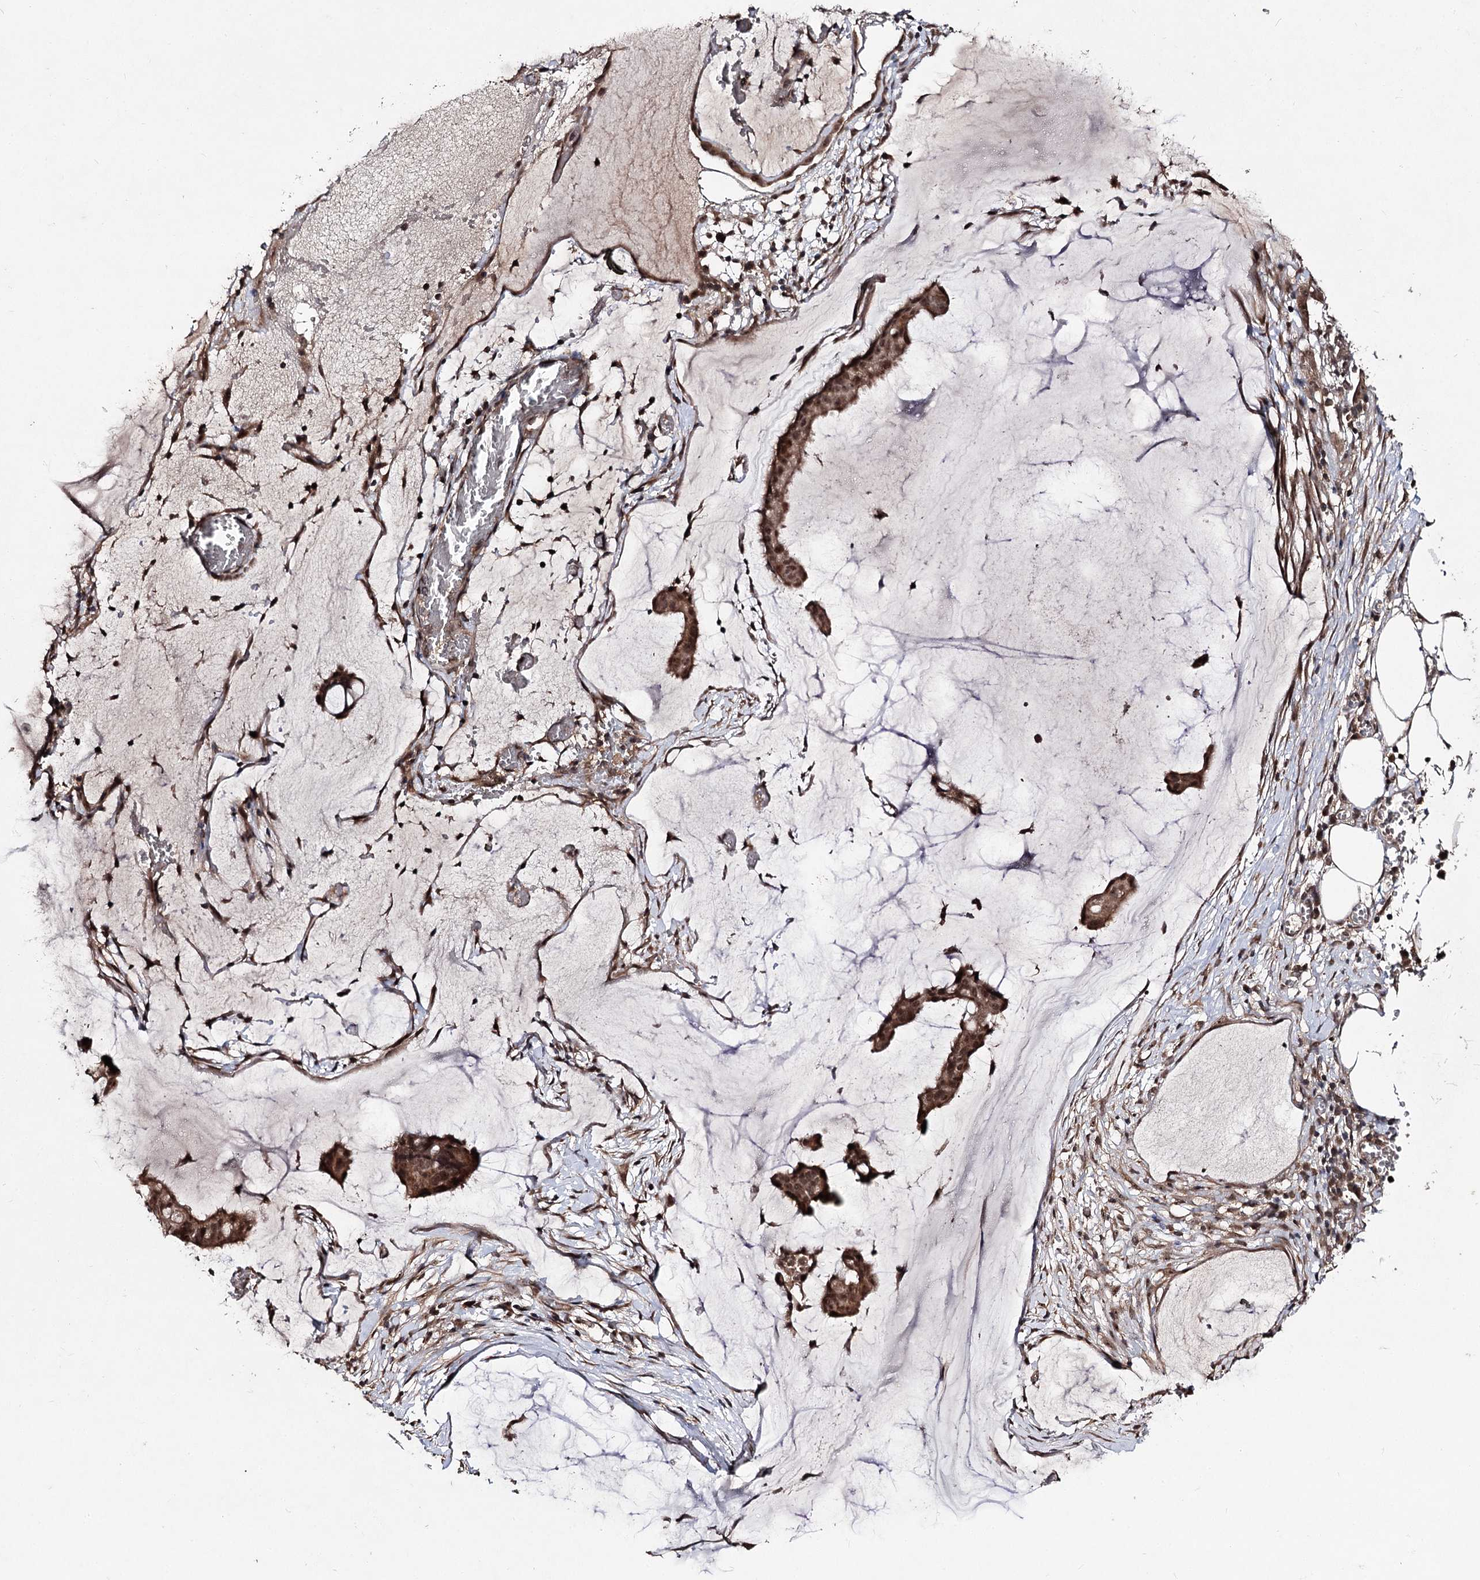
{"staining": {"intensity": "strong", "quantity": ">75%", "location": "cytoplasmic/membranous,nuclear"}, "tissue": "ovarian cancer", "cell_type": "Tumor cells", "image_type": "cancer", "snomed": [{"axis": "morphology", "description": "Cystadenocarcinoma, mucinous, NOS"}, {"axis": "topography", "description": "Ovary"}], "caption": "Brown immunohistochemical staining in ovarian cancer (mucinous cystadenocarcinoma) shows strong cytoplasmic/membranous and nuclear expression in about >75% of tumor cells. (DAB (3,3'-diaminobenzidine) = brown stain, brightfield microscopy at high magnification).", "gene": "FAM53B", "patient": {"sex": "female", "age": 73}}